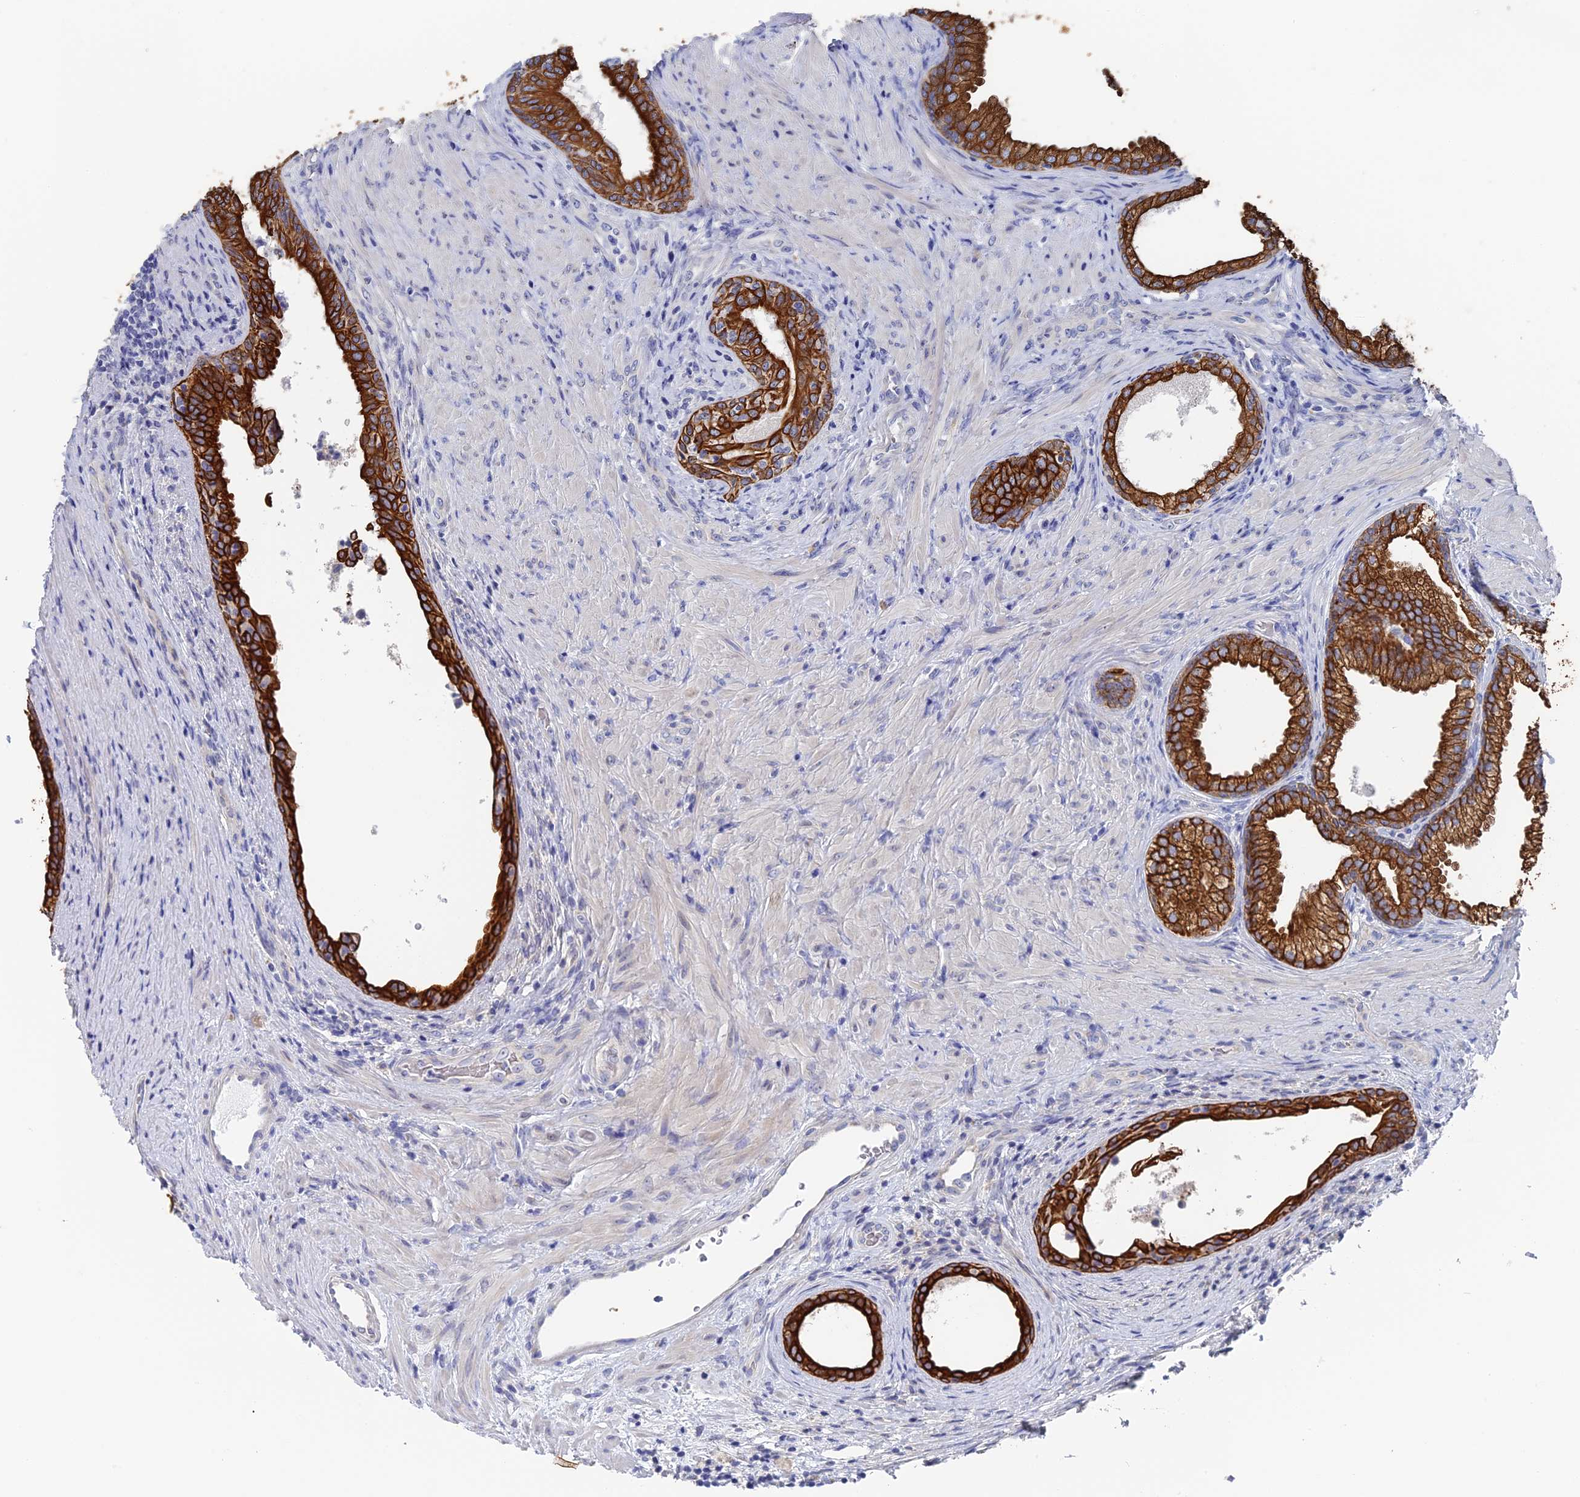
{"staining": {"intensity": "strong", "quantity": ">75%", "location": "cytoplasmic/membranous"}, "tissue": "prostate", "cell_type": "Glandular cells", "image_type": "normal", "snomed": [{"axis": "morphology", "description": "Normal tissue, NOS"}, {"axis": "topography", "description": "Prostate"}], "caption": "Protein staining of normal prostate exhibits strong cytoplasmic/membranous positivity in approximately >75% of glandular cells. Immunohistochemistry (ihc) stains the protein in brown and the nuclei are stained blue.", "gene": "SRFBP1", "patient": {"sex": "male", "age": 76}}